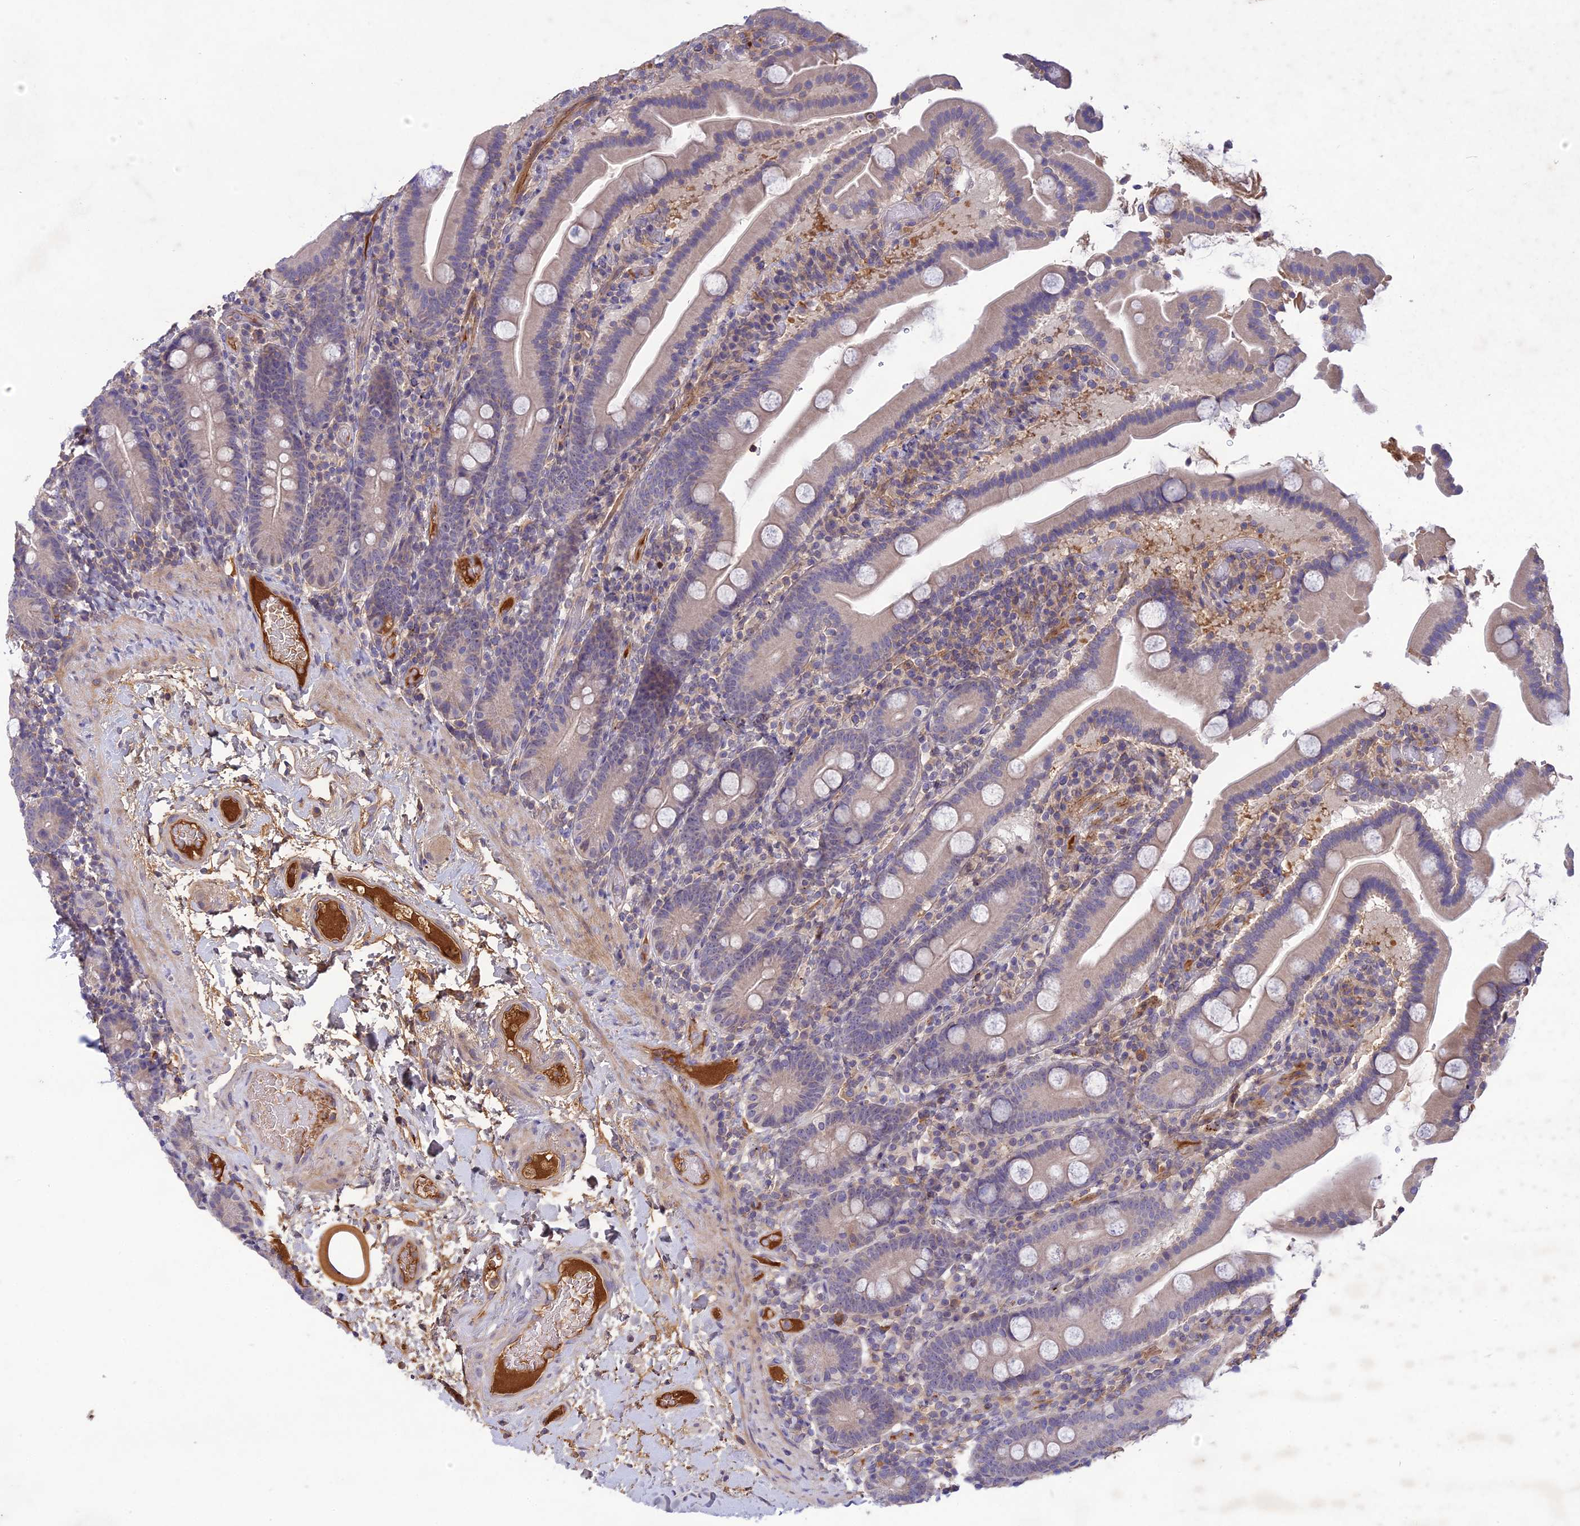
{"staining": {"intensity": "negative", "quantity": "none", "location": "none"}, "tissue": "duodenum", "cell_type": "Glandular cells", "image_type": "normal", "snomed": [{"axis": "morphology", "description": "Normal tissue, NOS"}, {"axis": "topography", "description": "Duodenum"}], "caption": "This is an immunohistochemistry (IHC) image of benign duodenum. There is no staining in glandular cells.", "gene": "ADO", "patient": {"sex": "male", "age": 55}}